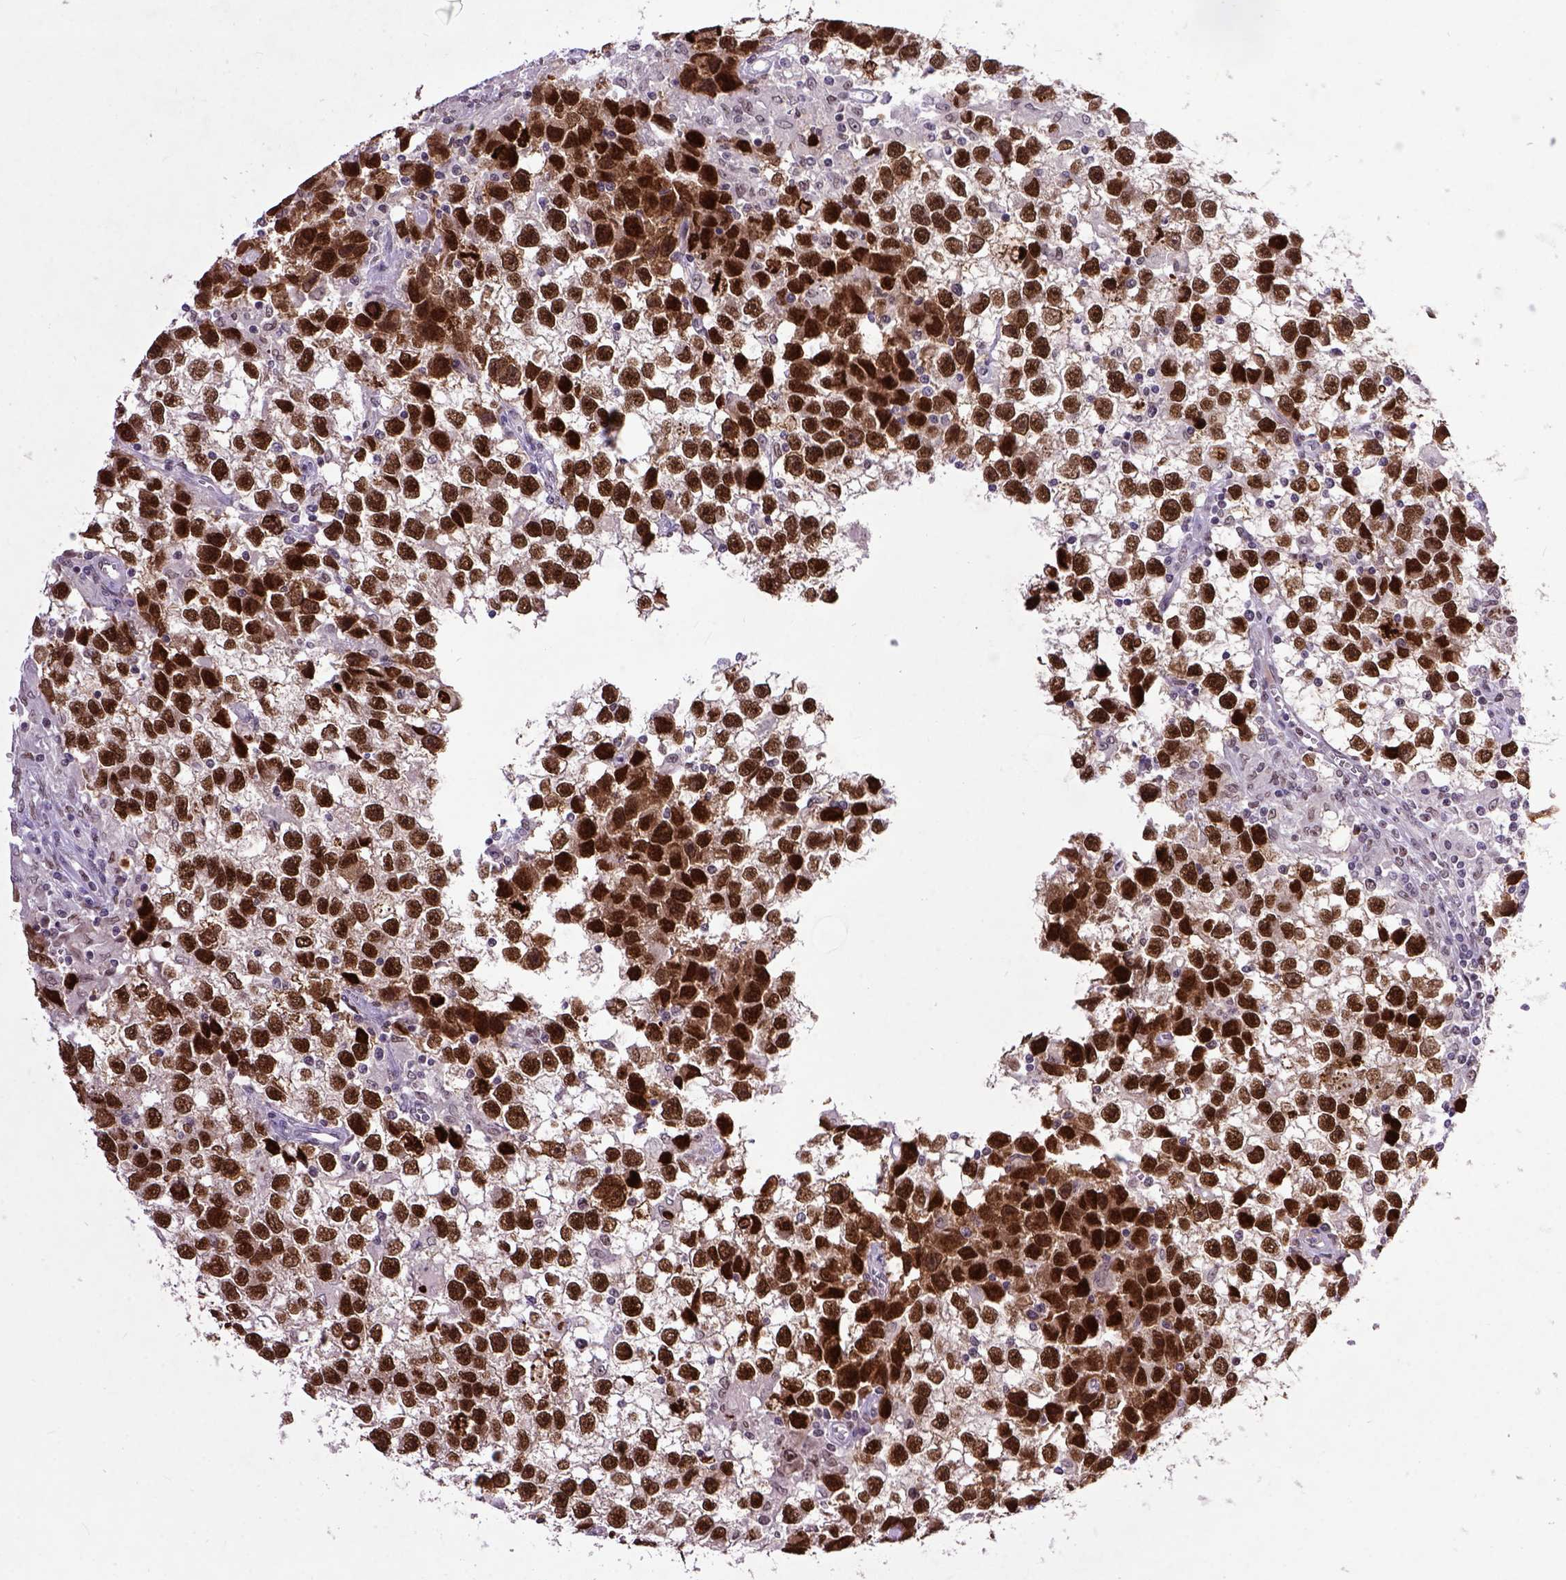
{"staining": {"intensity": "strong", "quantity": ">75%", "location": "nuclear"}, "tissue": "testis cancer", "cell_type": "Tumor cells", "image_type": "cancer", "snomed": [{"axis": "morphology", "description": "Seminoma, NOS"}, {"axis": "topography", "description": "Testis"}], "caption": "Seminoma (testis) was stained to show a protein in brown. There is high levels of strong nuclear positivity in about >75% of tumor cells.", "gene": "RCC2", "patient": {"sex": "male", "age": 43}}